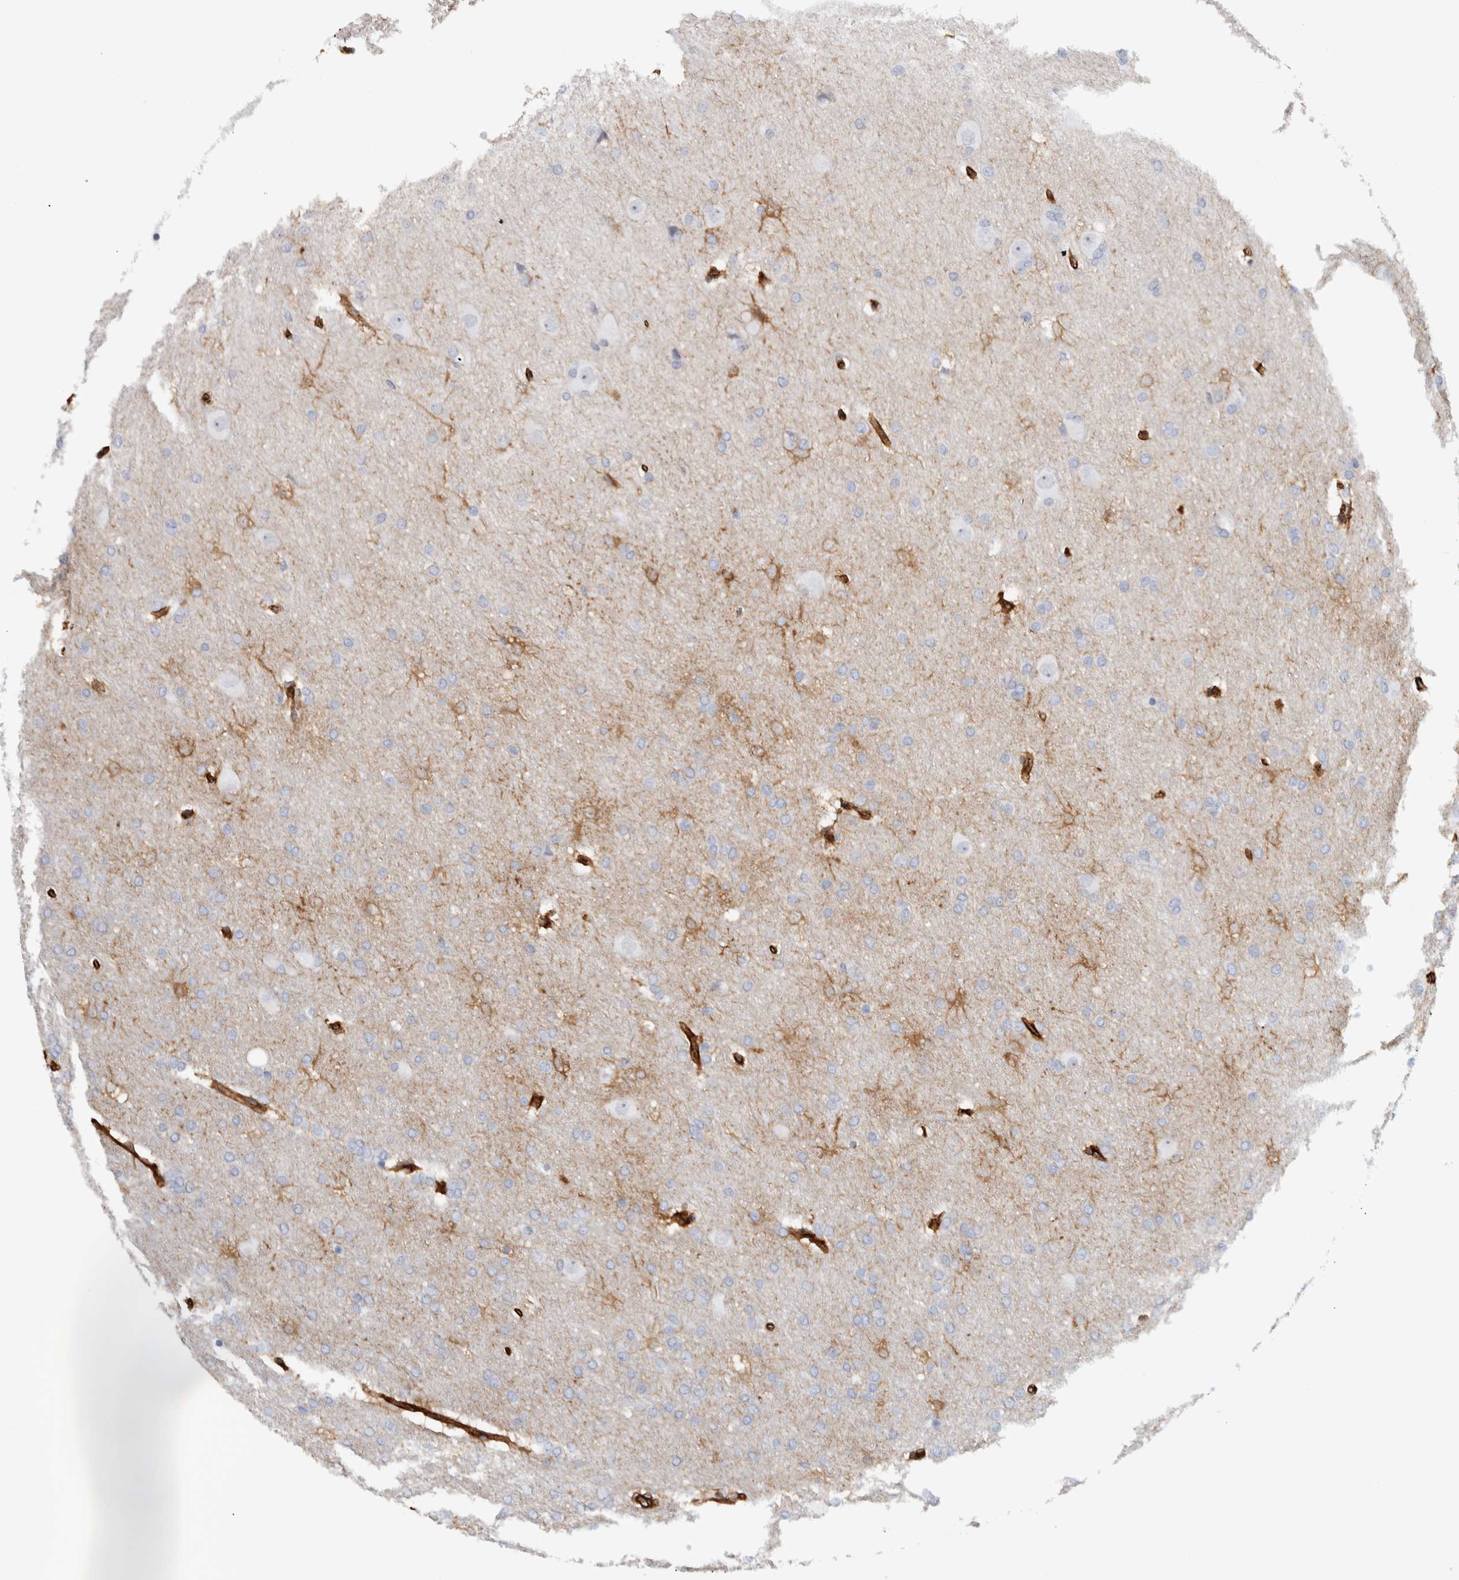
{"staining": {"intensity": "moderate", "quantity": "<25%", "location": "cytoplasmic/membranous"}, "tissue": "glioma", "cell_type": "Tumor cells", "image_type": "cancer", "snomed": [{"axis": "morphology", "description": "Glioma, malignant, Low grade"}, {"axis": "topography", "description": "Brain"}], "caption": "A brown stain shows moderate cytoplasmic/membranous staining of a protein in malignant low-grade glioma tumor cells. The staining was performed using DAB to visualize the protein expression in brown, while the nuclei were stained in blue with hematoxylin (Magnification: 20x).", "gene": "AHNAK", "patient": {"sex": "female", "age": 37}}